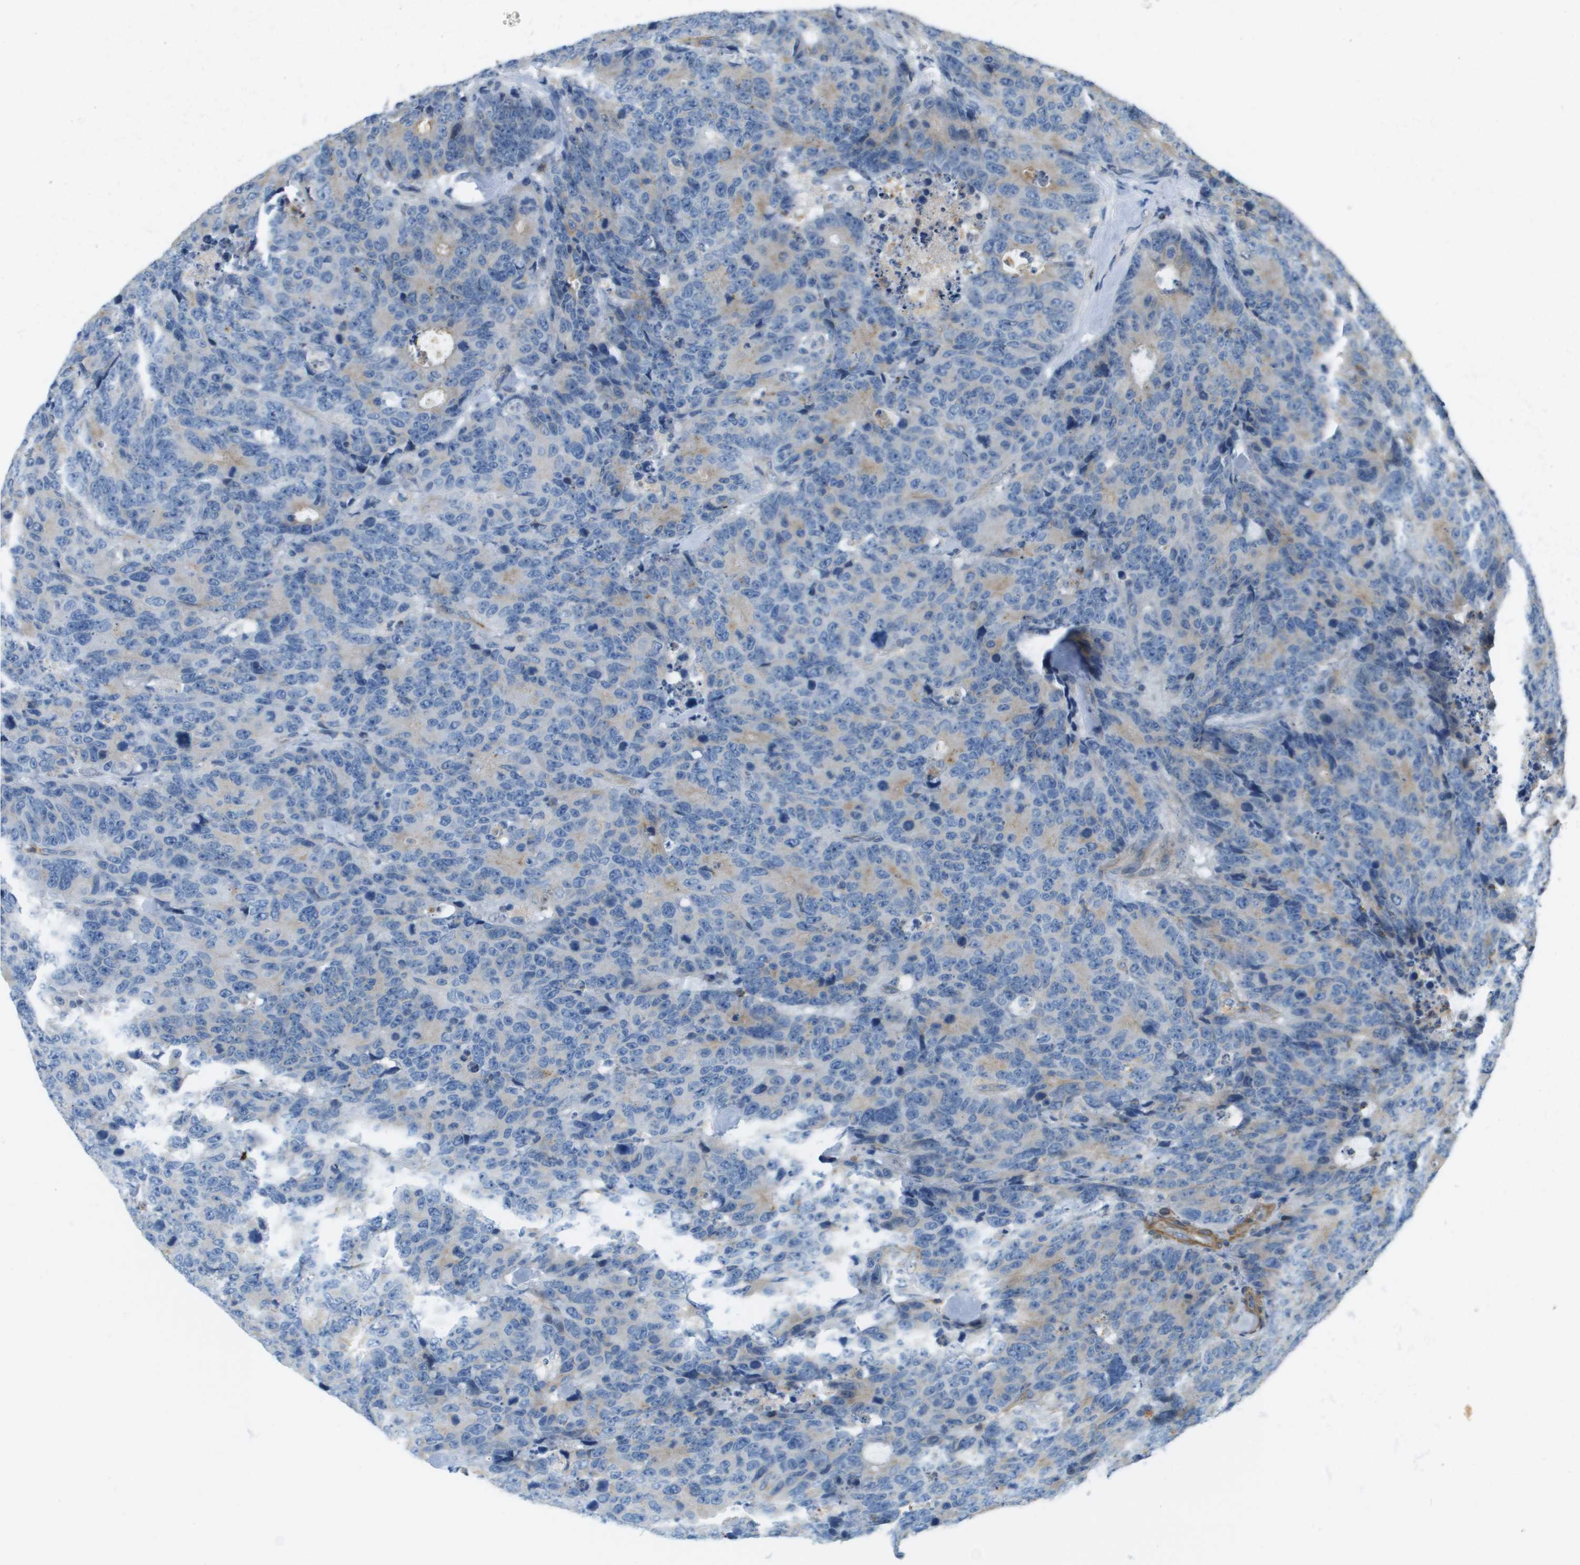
{"staining": {"intensity": "negative", "quantity": "none", "location": "none"}, "tissue": "colorectal cancer", "cell_type": "Tumor cells", "image_type": "cancer", "snomed": [{"axis": "morphology", "description": "Adenocarcinoma, NOS"}, {"axis": "topography", "description": "Colon"}], "caption": "The histopathology image exhibits no significant staining in tumor cells of adenocarcinoma (colorectal).", "gene": "MYH11", "patient": {"sex": "female", "age": 86}}